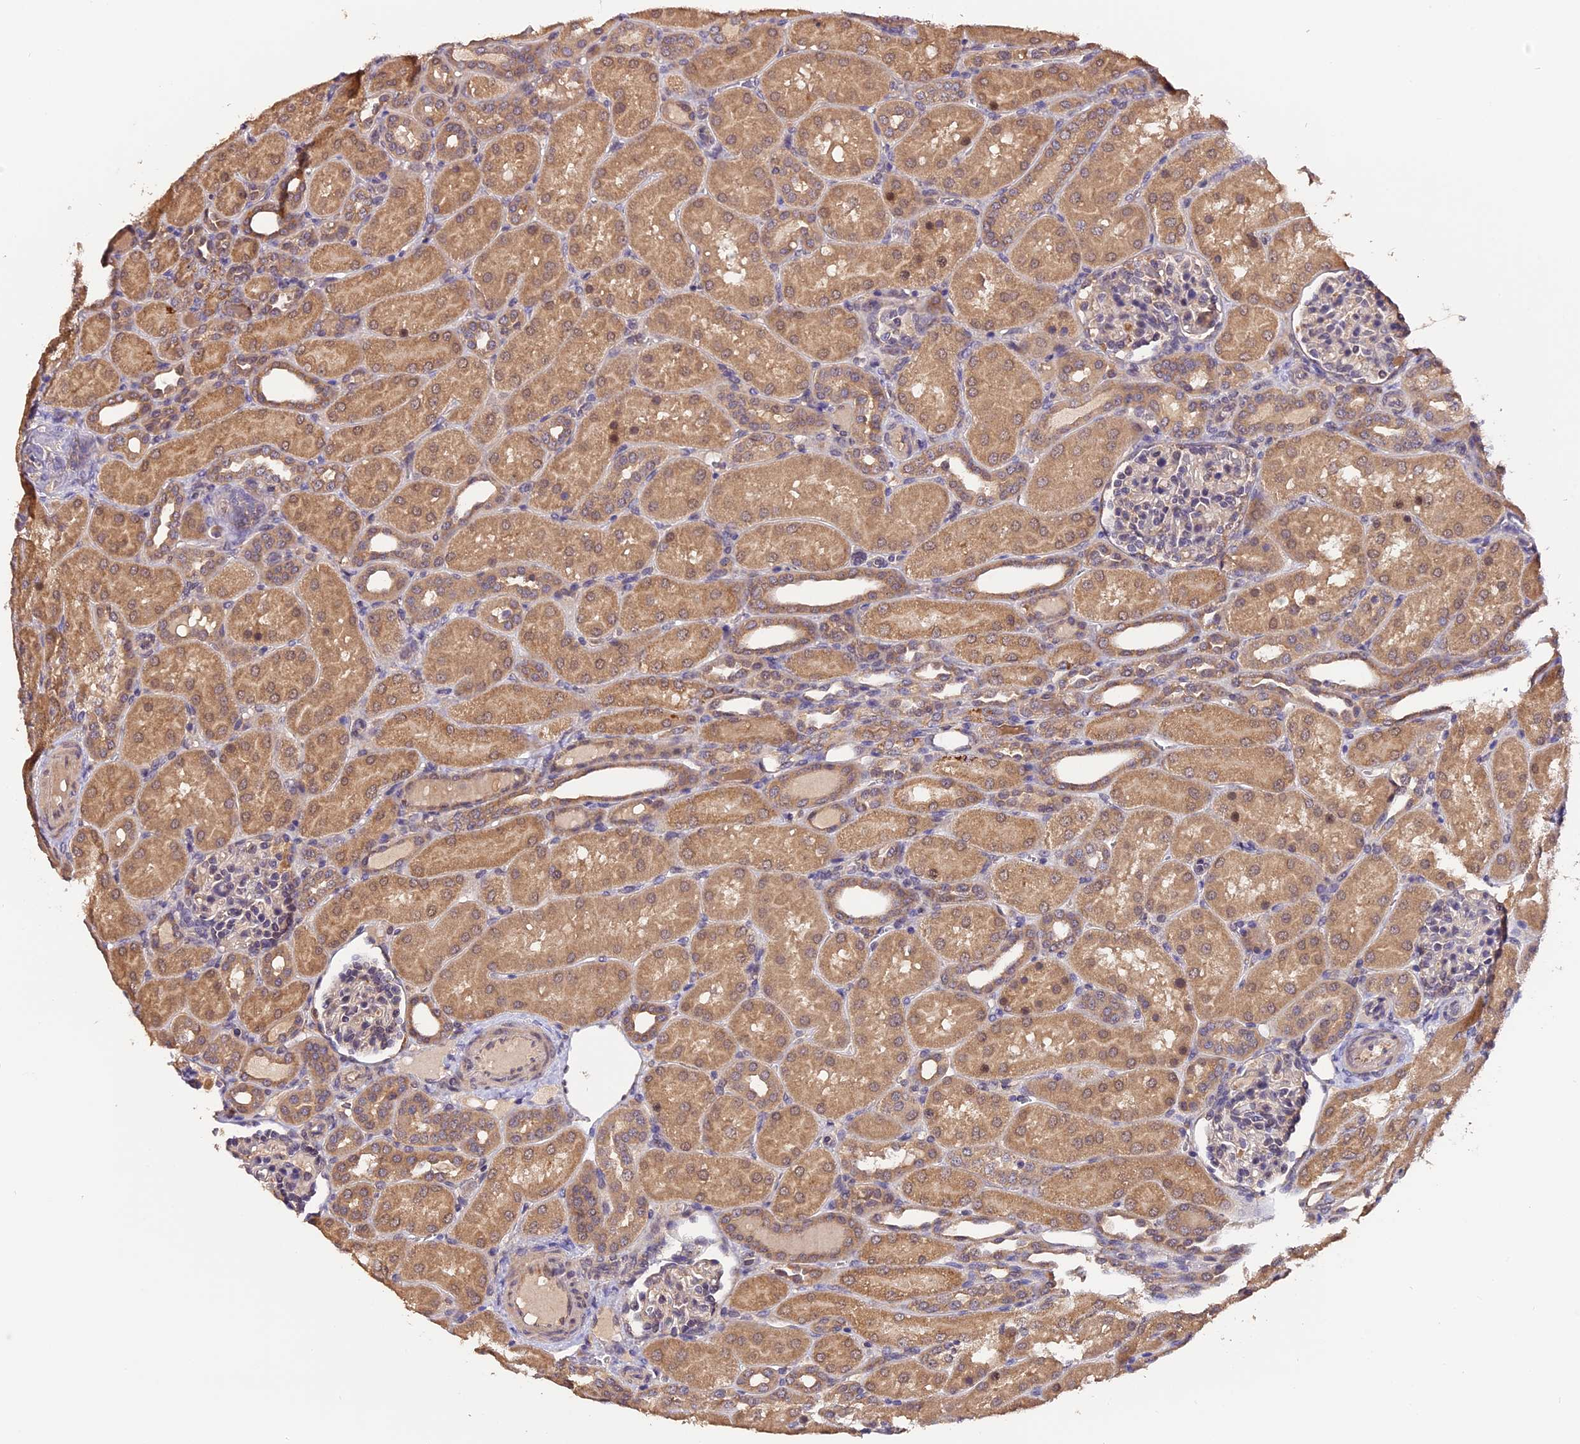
{"staining": {"intensity": "weak", "quantity": "<25%", "location": "cytoplasmic/membranous"}, "tissue": "kidney", "cell_type": "Cells in glomeruli", "image_type": "normal", "snomed": [{"axis": "morphology", "description": "Normal tissue, NOS"}, {"axis": "topography", "description": "Kidney"}], "caption": "Immunohistochemistry photomicrograph of benign human kidney stained for a protein (brown), which demonstrates no positivity in cells in glomeruli. The staining was performed using DAB to visualize the protein expression in brown, while the nuclei were stained in blue with hematoxylin (Magnification: 20x).", "gene": "TRMT1", "patient": {"sex": "male", "age": 1}}